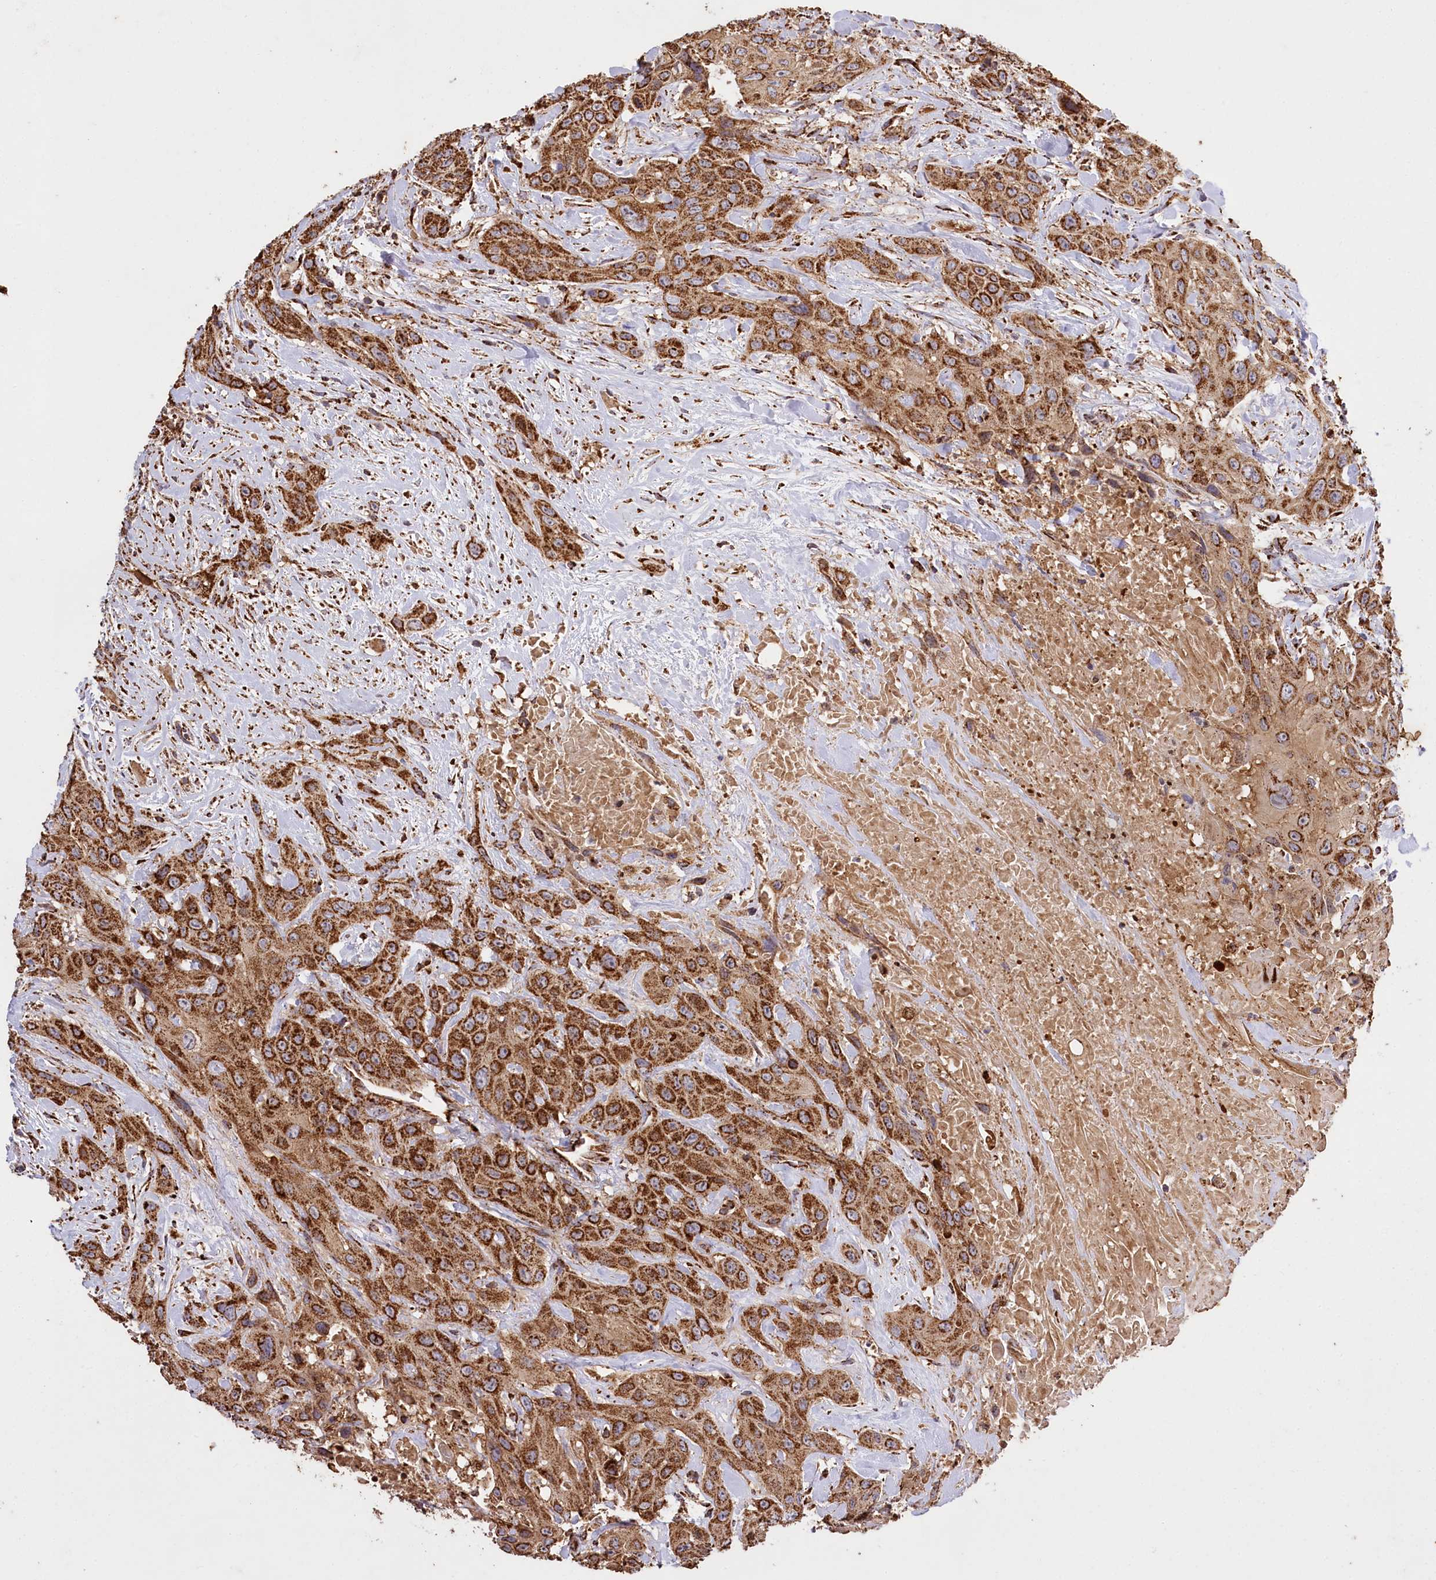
{"staining": {"intensity": "strong", "quantity": ">75%", "location": "cytoplasmic/membranous"}, "tissue": "head and neck cancer", "cell_type": "Tumor cells", "image_type": "cancer", "snomed": [{"axis": "morphology", "description": "Squamous cell carcinoma, NOS"}, {"axis": "topography", "description": "Head-Neck"}], "caption": "A high amount of strong cytoplasmic/membranous expression is seen in approximately >75% of tumor cells in head and neck squamous cell carcinoma tissue.", "gene": "CARD19", "patient": {"sex": "male", "age": 81}}